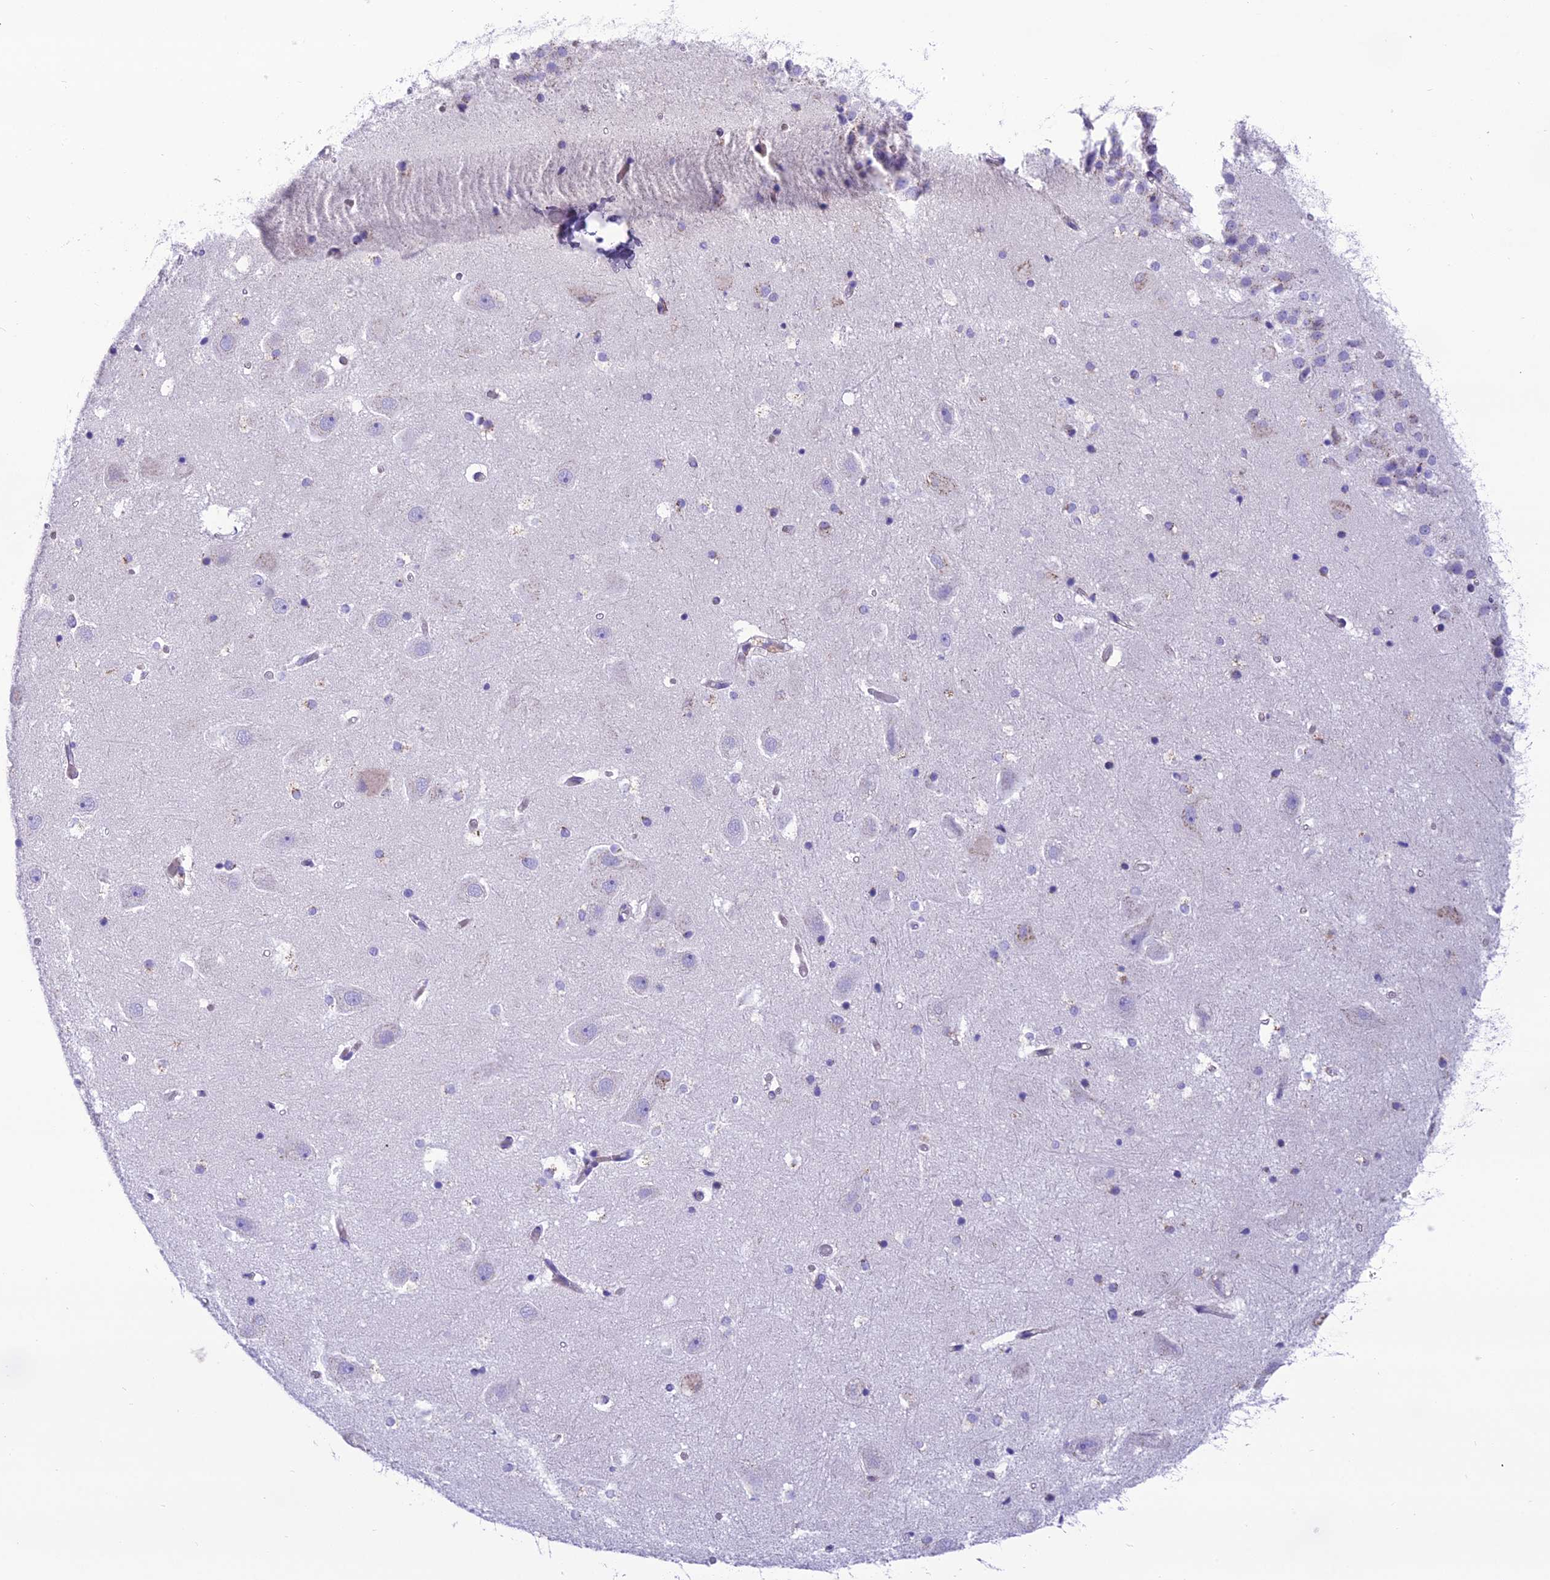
{"staining": {"intensity": "negative", "quantity": "none", "location": "none"}, "tissue": "hippocampus", "cell_type": "Glial cells", "image_type": "normal", "snomed": [{"axis": "morphology", "description": "Normal tissue, NOS"}, {"axis": "topography", "description": "Hippocampus"}], "caption": "A micrograph of human hippocampus is negative for staining in glial cells. (Stains: DAB immunohistochemistry with hematoxylin counter stain, Microscopy: brightfield microscopy at high magnification).", "gene": "GFRA1", "patient": {"sex": "female", "age": 52}}